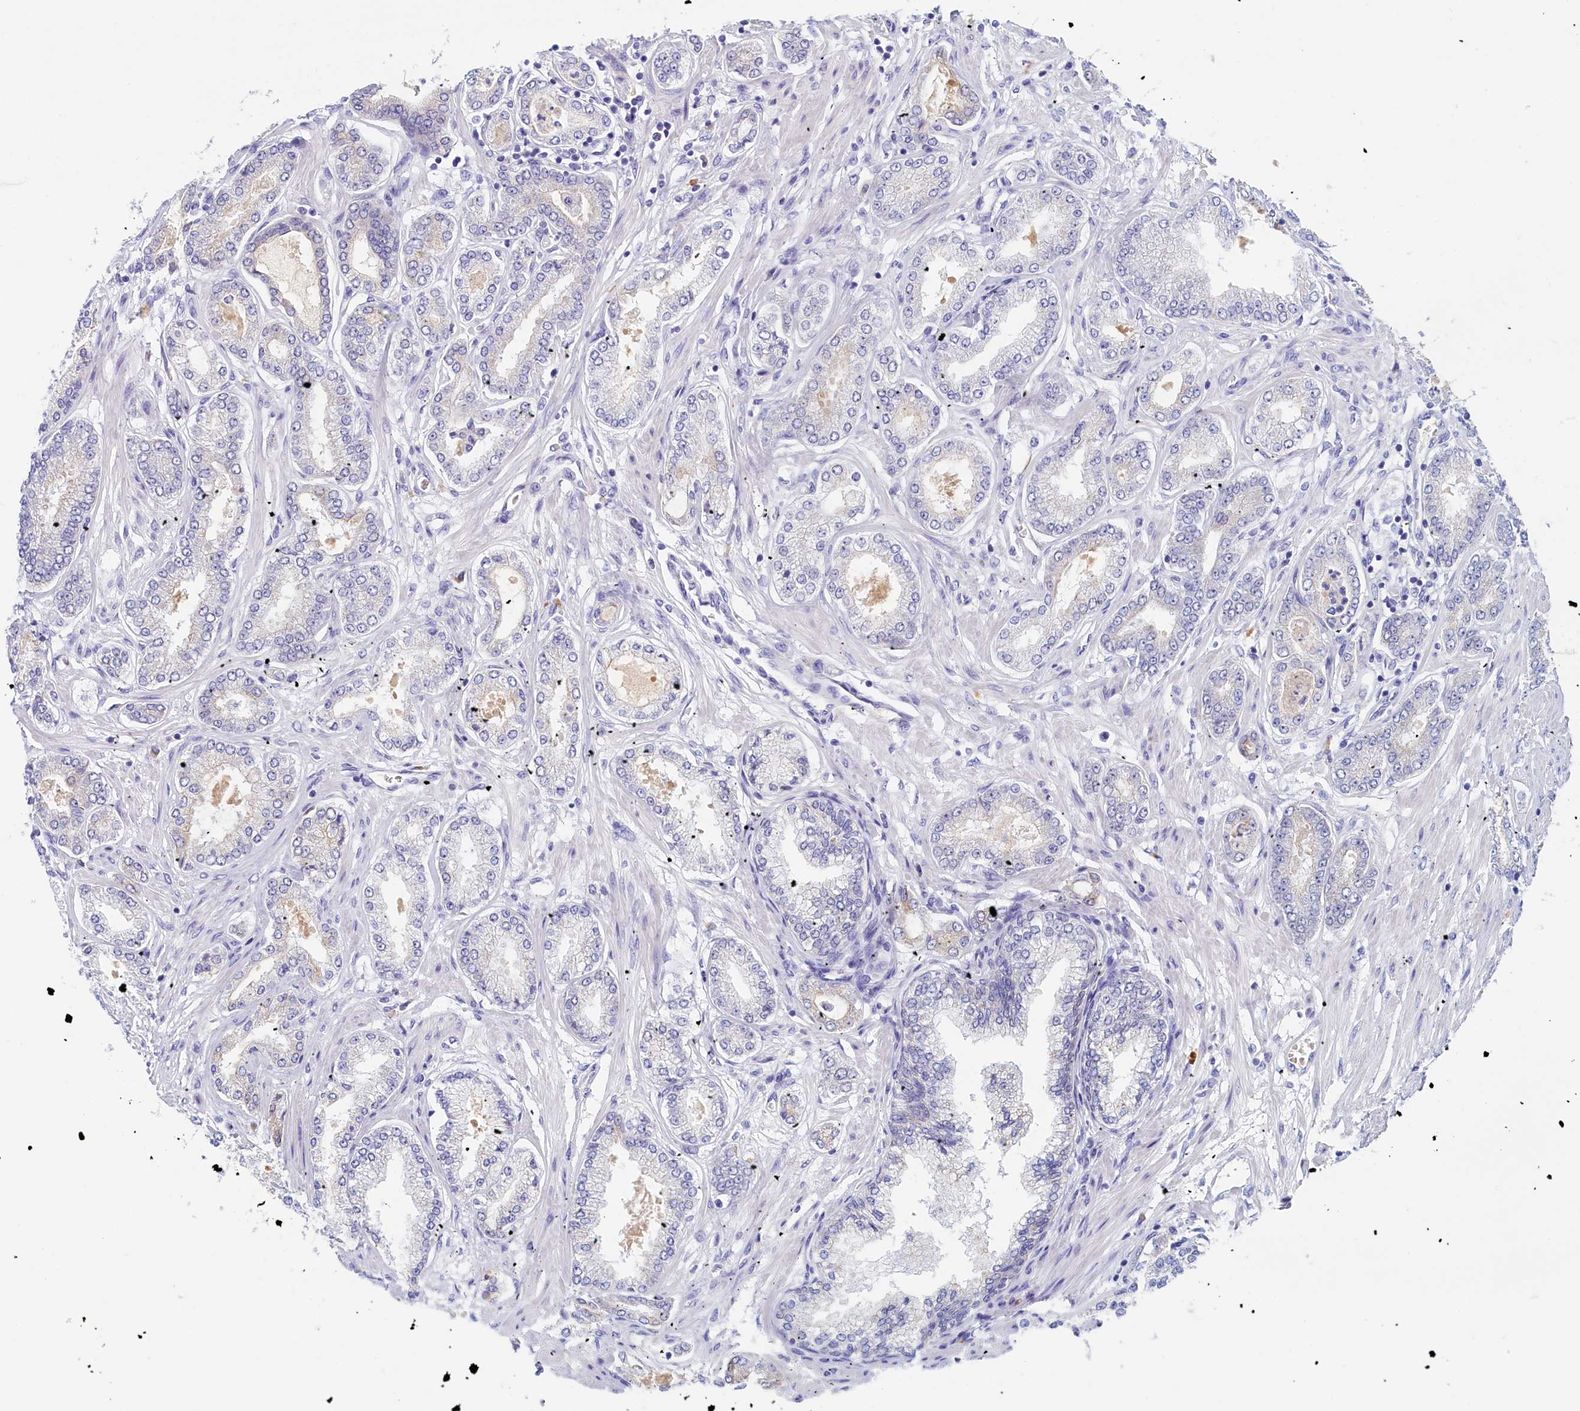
{"staining": {"intensity": "weak", "quantity": "<25%", "location": "cytoplasmic/membranous"}, "tissue": "prostate cancer", "cell_type": "Tumor cells", "image_type": "cancer", "snomed": [{"axis": "morphology", "description": "Adenocarcinoma, Low grade"}, {"axis": "topography", "description": "Prostate"}], "caption": "This is an immunohistochemistry (IHC) histopathology image of human adenocarcinoma (low-grade) (prostate). There is no expression in tumor cells.", "gene": "GUCA1C", "patient": {"sex": "male", "age": 63}}